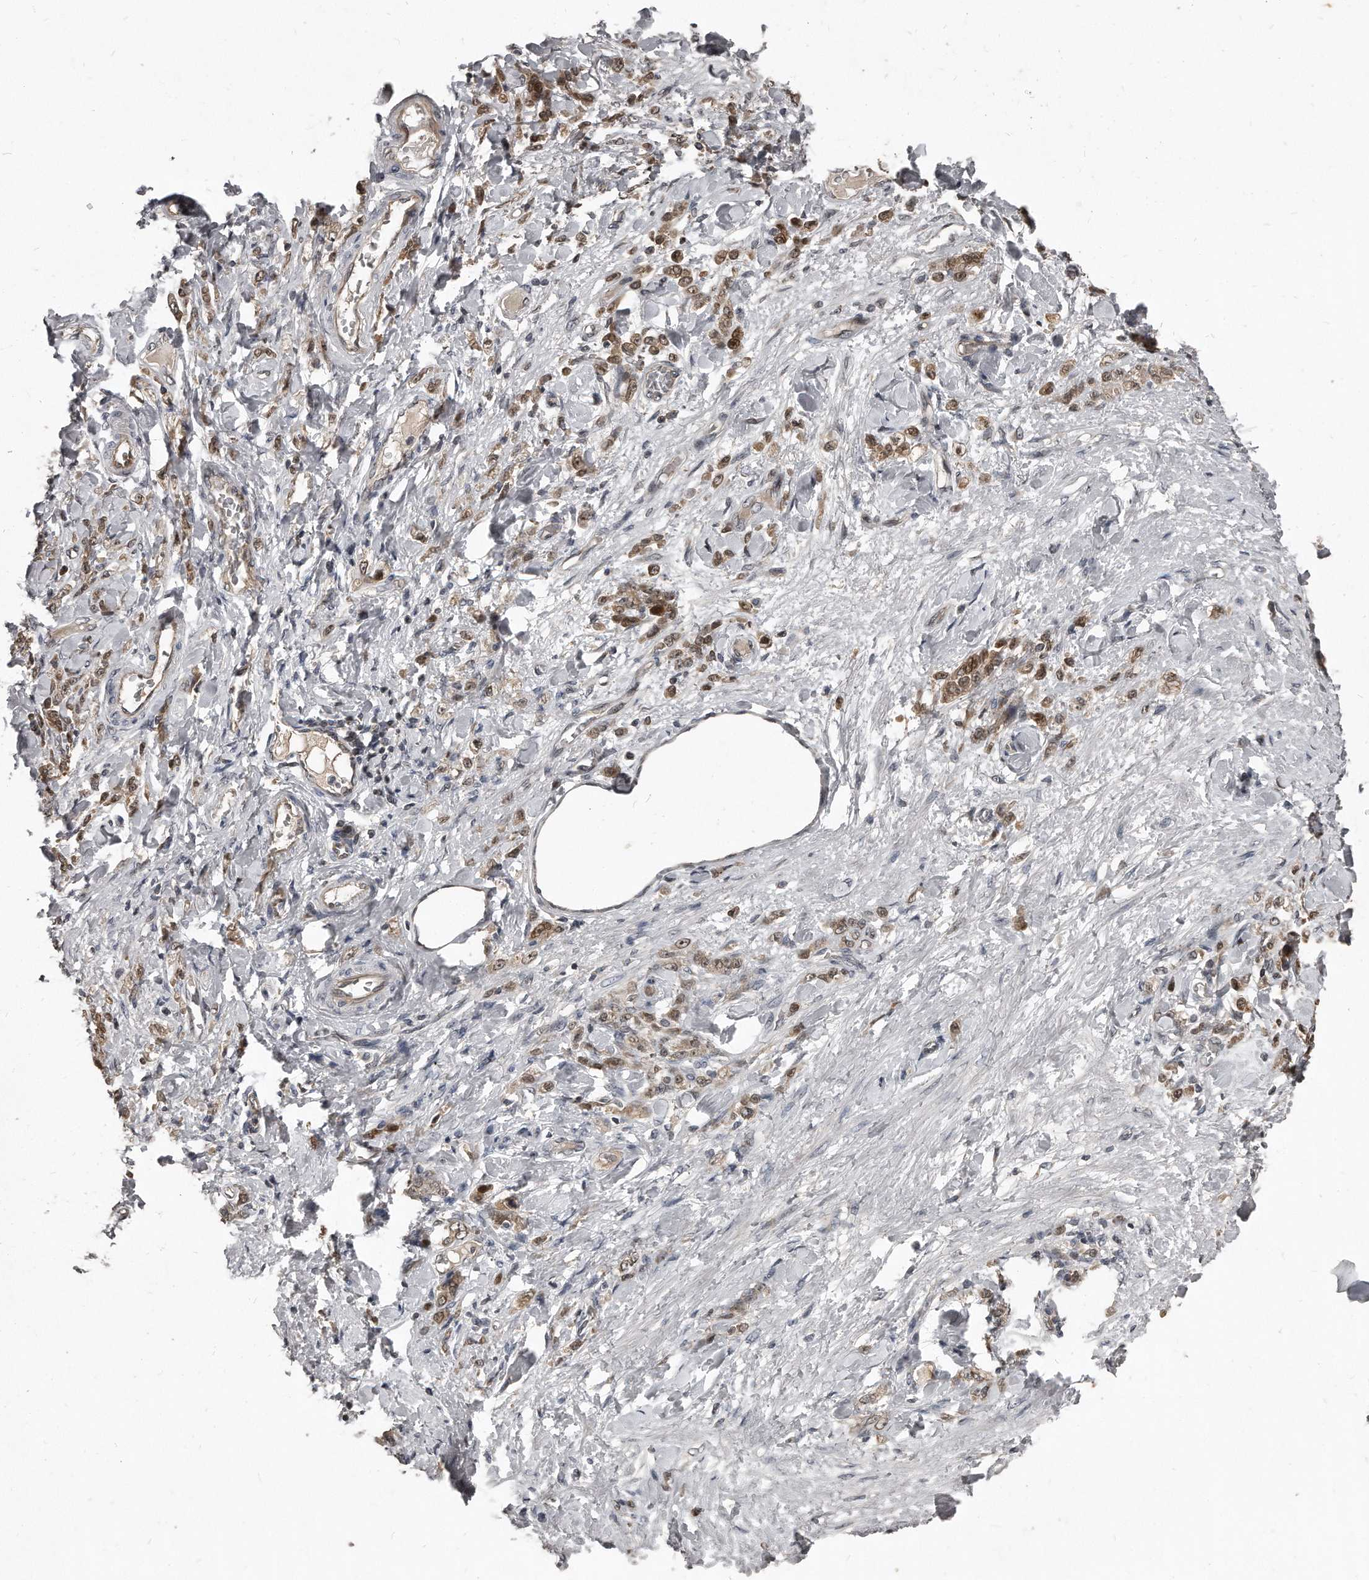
{"staining": {"intensity": "moderate", "quantity": ">75%", "location": "cytoplasmic/membranous,nuclear"}, "tissue": "stomach cancer", "cell_type": "Tumor cells", "image_type": "cancer", "snomed": [{"axis": "morphology", "description": "Normal tissue, NOS"}, {"axis": "morphology", "description": "Adenocarcinoma, NOS"}, {"axis": "topography", "description": "Stomach"}], "caption": "Protein expression by immunohistochemistry (IHC) demonstrates moderate cytoplasmic/membranous and nuclear positivity in about >75% of tumor cells in adenocarcinoma (stomach).", "gene": "GCH1", "patient": {"sex": "male", "age": 82}}